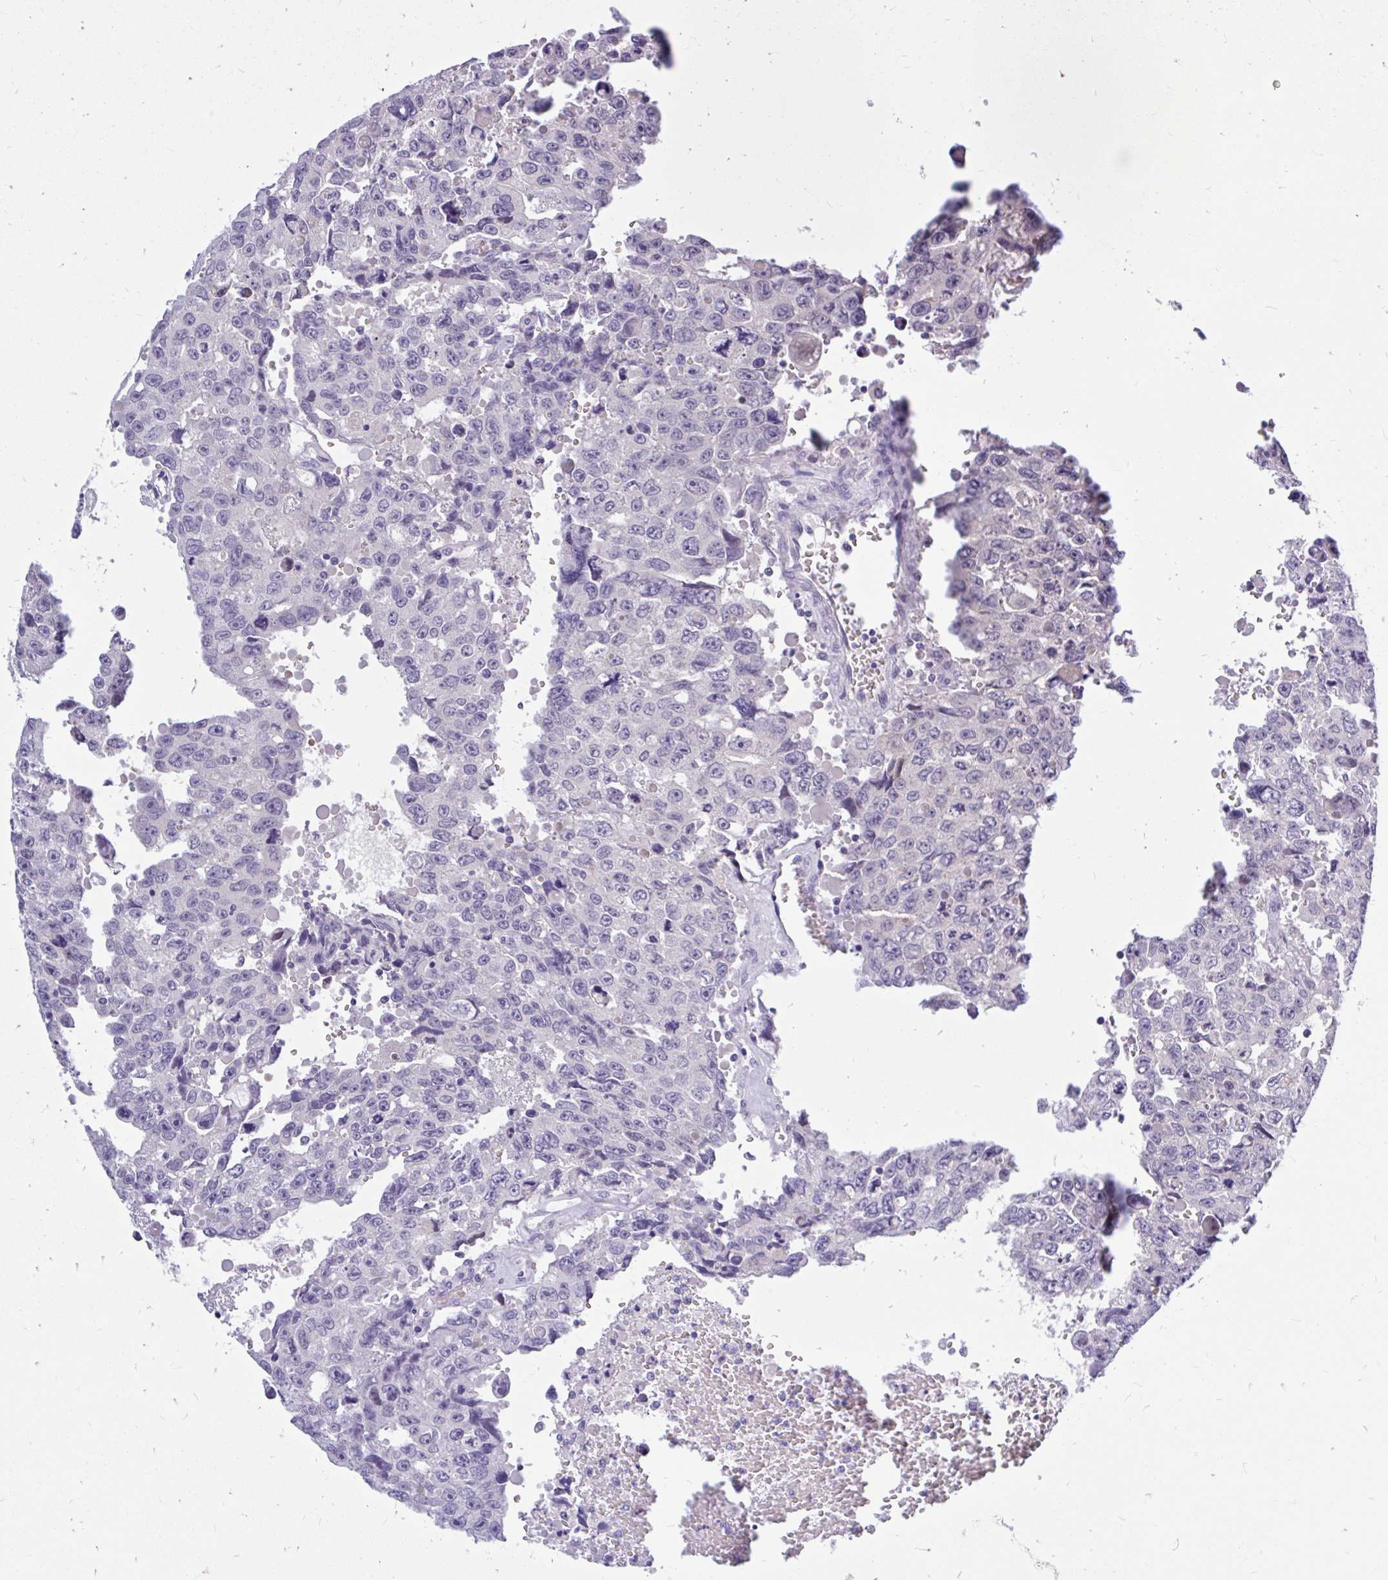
{"staining": {"intensity": "negative", "quantity": "none", "location": "none"}, "tissue": "testis cancer", "cell_type": "Tumor cells", "image_type": "cancer", "snomed": [{"axis": "morphology", "description": "Seminoma, NOS"}, {"axis": "topography", "description": "Testis"}], "caption": "High power microscopy photomicrograph of an immunohistochemistry photomicrograph of testis cancer, revealing no significant expression in tumor cells.", "gene": "MAP1LC3A", "patient": {"sex": "male", "age": 26}}